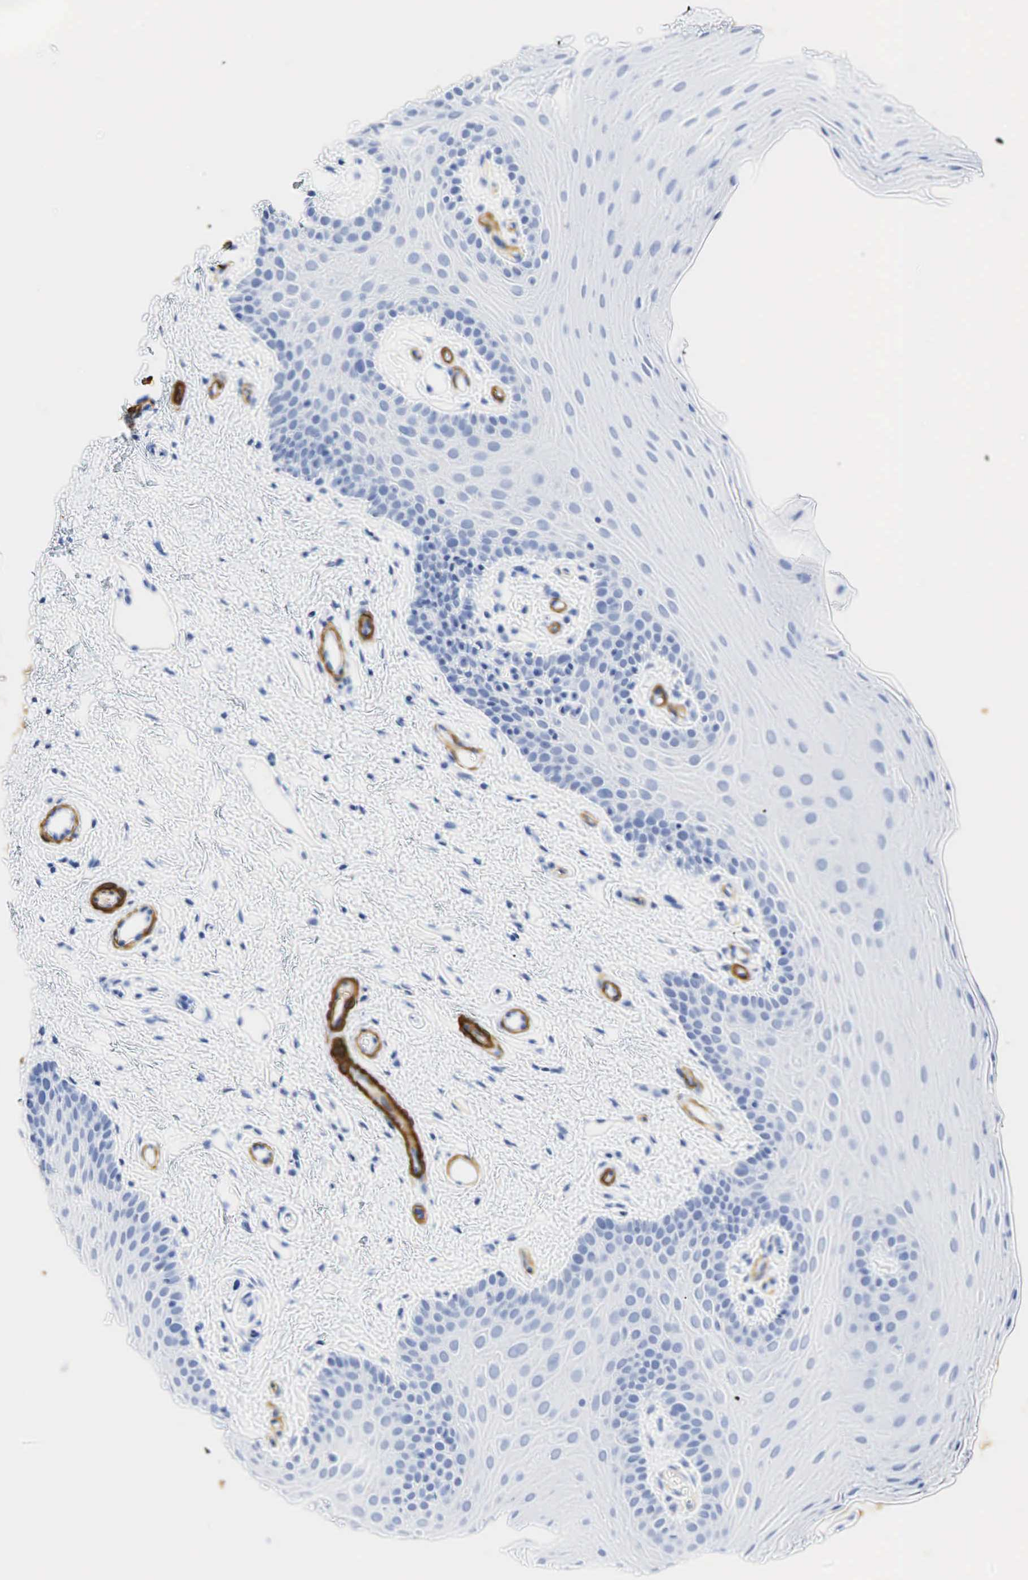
{"staining": {"intensity": "negative", "quantity": "none", "location": "none"}, "tissue": "oral mucosa", "cell_type": "Squamous epithelial cells", "image_type": "normal", "snomed": [{"axis": "morphology", "description": "Normal tissue, NOS"}, {"axis": "topography", "description": "Oral tissue"}], "caption": "DAB (3,3'-diaminobenzidine) immunohistochemical staining of normal oral mucosa displays no significant staining in squamous epithelial cells. (Immunohistochemistry, brightfield microscopy, high magnification).", "gene": "ACTA1", "patient": {"sex": "male", "age": 14}}